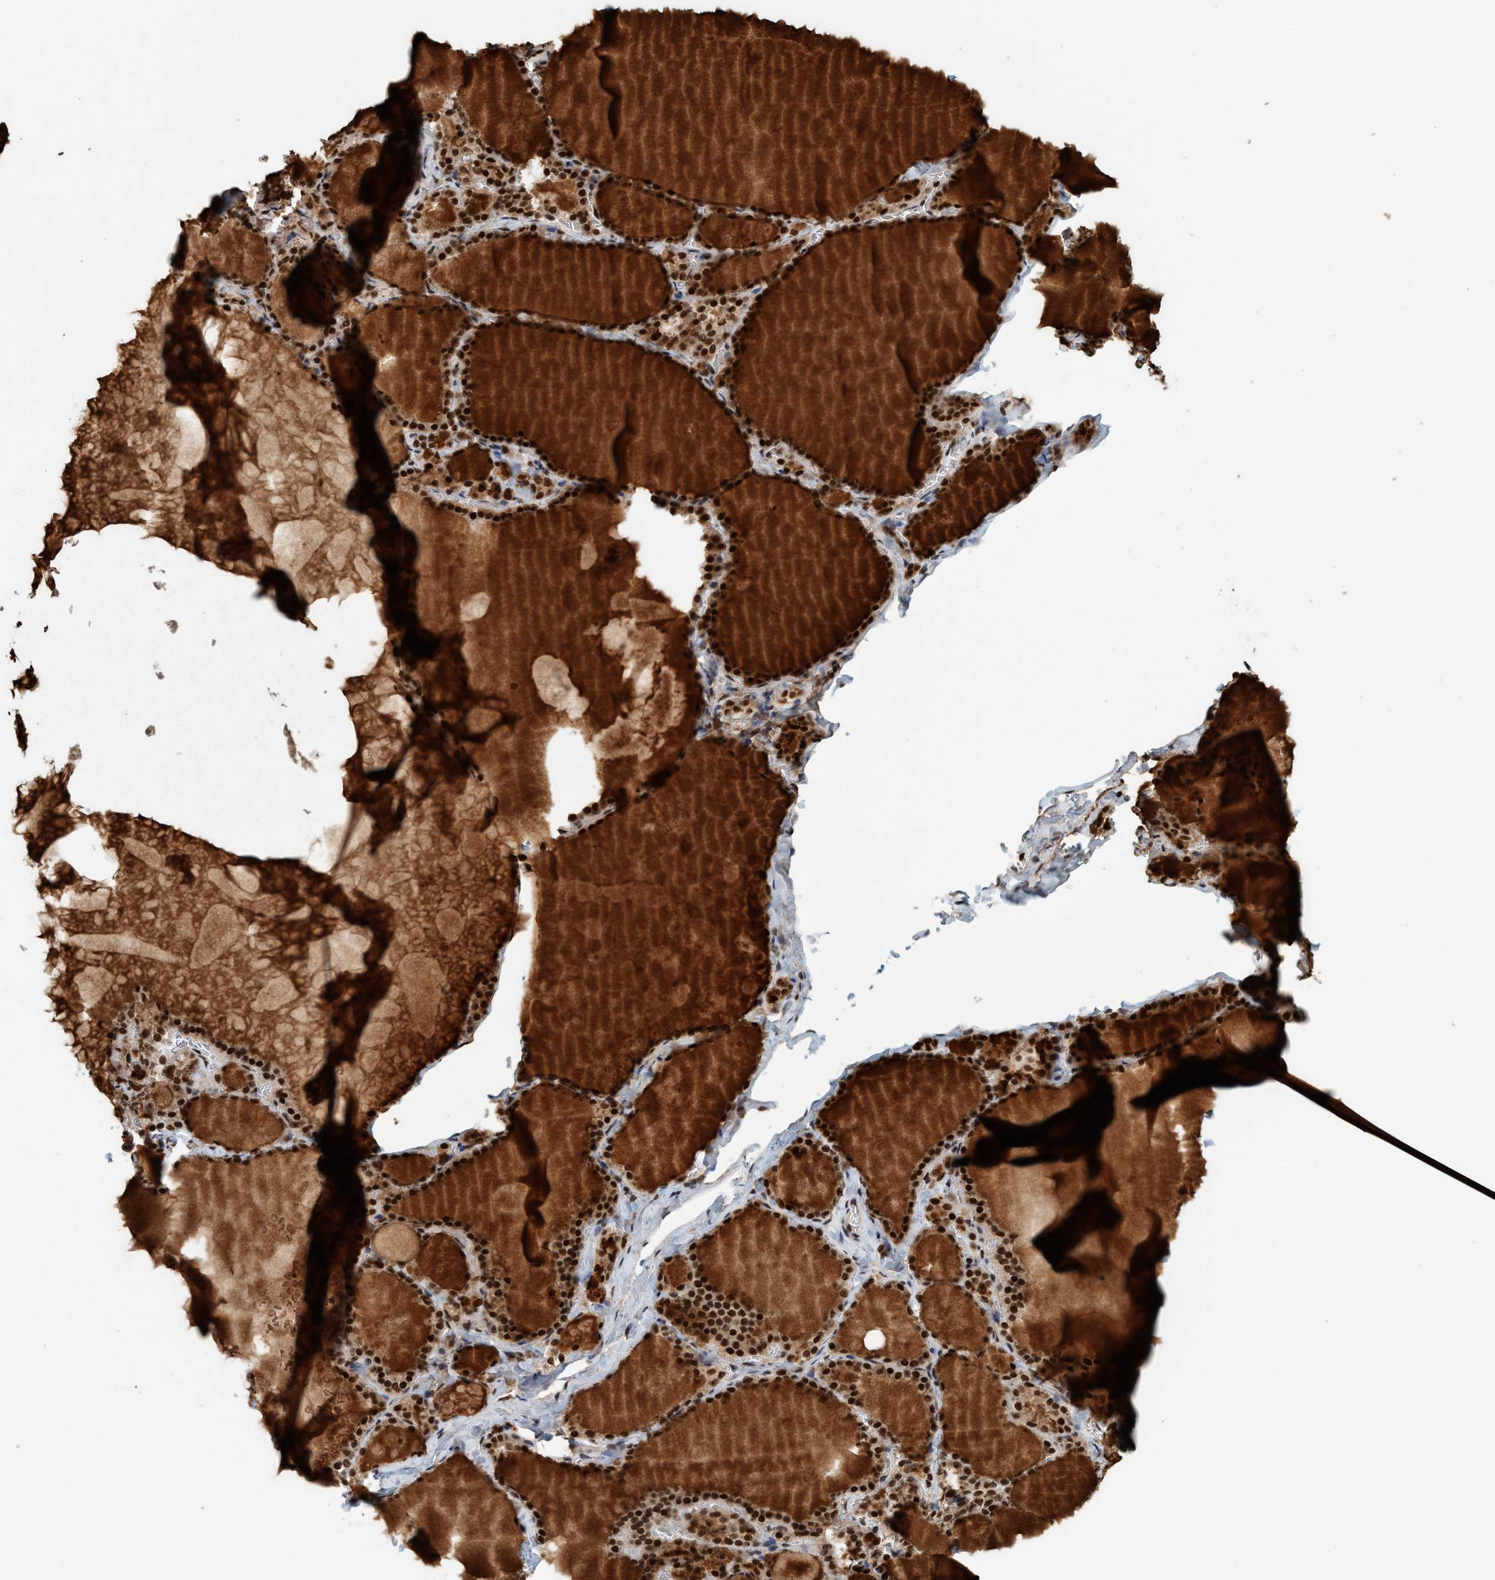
{"staining": {"intensity": "strong", "quantity": ">75%", "location": "nuclear"}, "tissue": "thyroid gland", "cell_type": "Glandular cells", "image_type": "normal", "snomed": [{"axis": "morphology", "description": "Normal tissue, NOS"}, {"axis": "topography", "description": "Thyroid gland"}], "caption": "IHC (DAB (3,3'-diaminobenzidine)) staining of benign human thyroid gland shows strong nuclear protein staining in approximately >75% of glandular cells.", "gene": "SMCR8", "patient": {"sex": "male", "age": 56}}